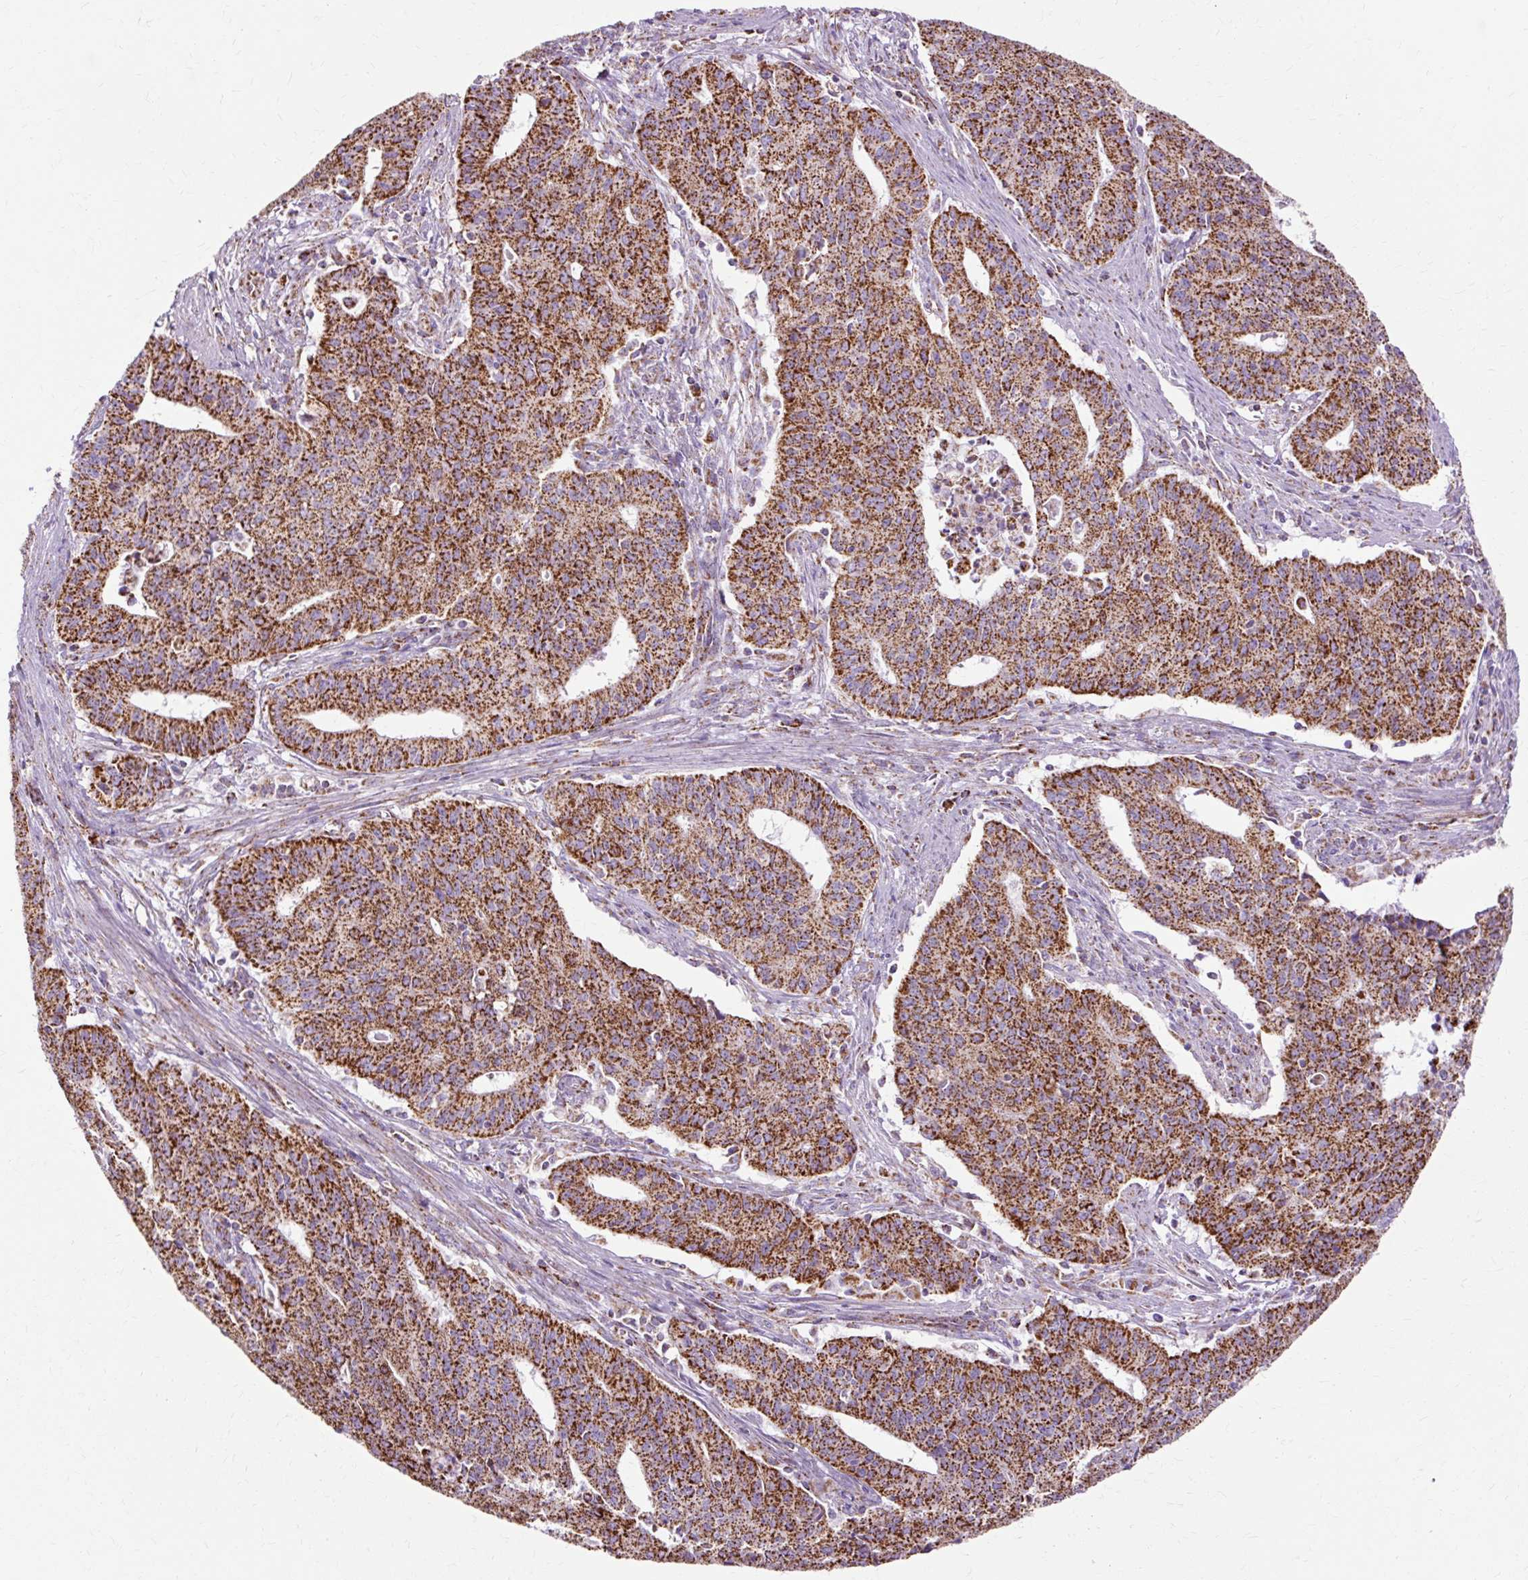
{"staining": {"intensity": "strong", "quantity": ">75%", "location": "cytoplasmic/membranous"}, "tissue": "endometrial cancer", "cell_type": "Tumor cells", "image_type": "cancer", "snomed": [{"axis": "morphology", "description": "Adenocarcinoma, NOS"}, {"axis": "topography", "description": "Endometrium"}], "caption": "This is an image of immunohistochemistry staining of adenocarcinoma (endometrial), which shows strong positivity in the cytoplasmic/membranous of tumor cells.", "gene": "DLAT", "patient": {"sex": "female", "age": 59}}